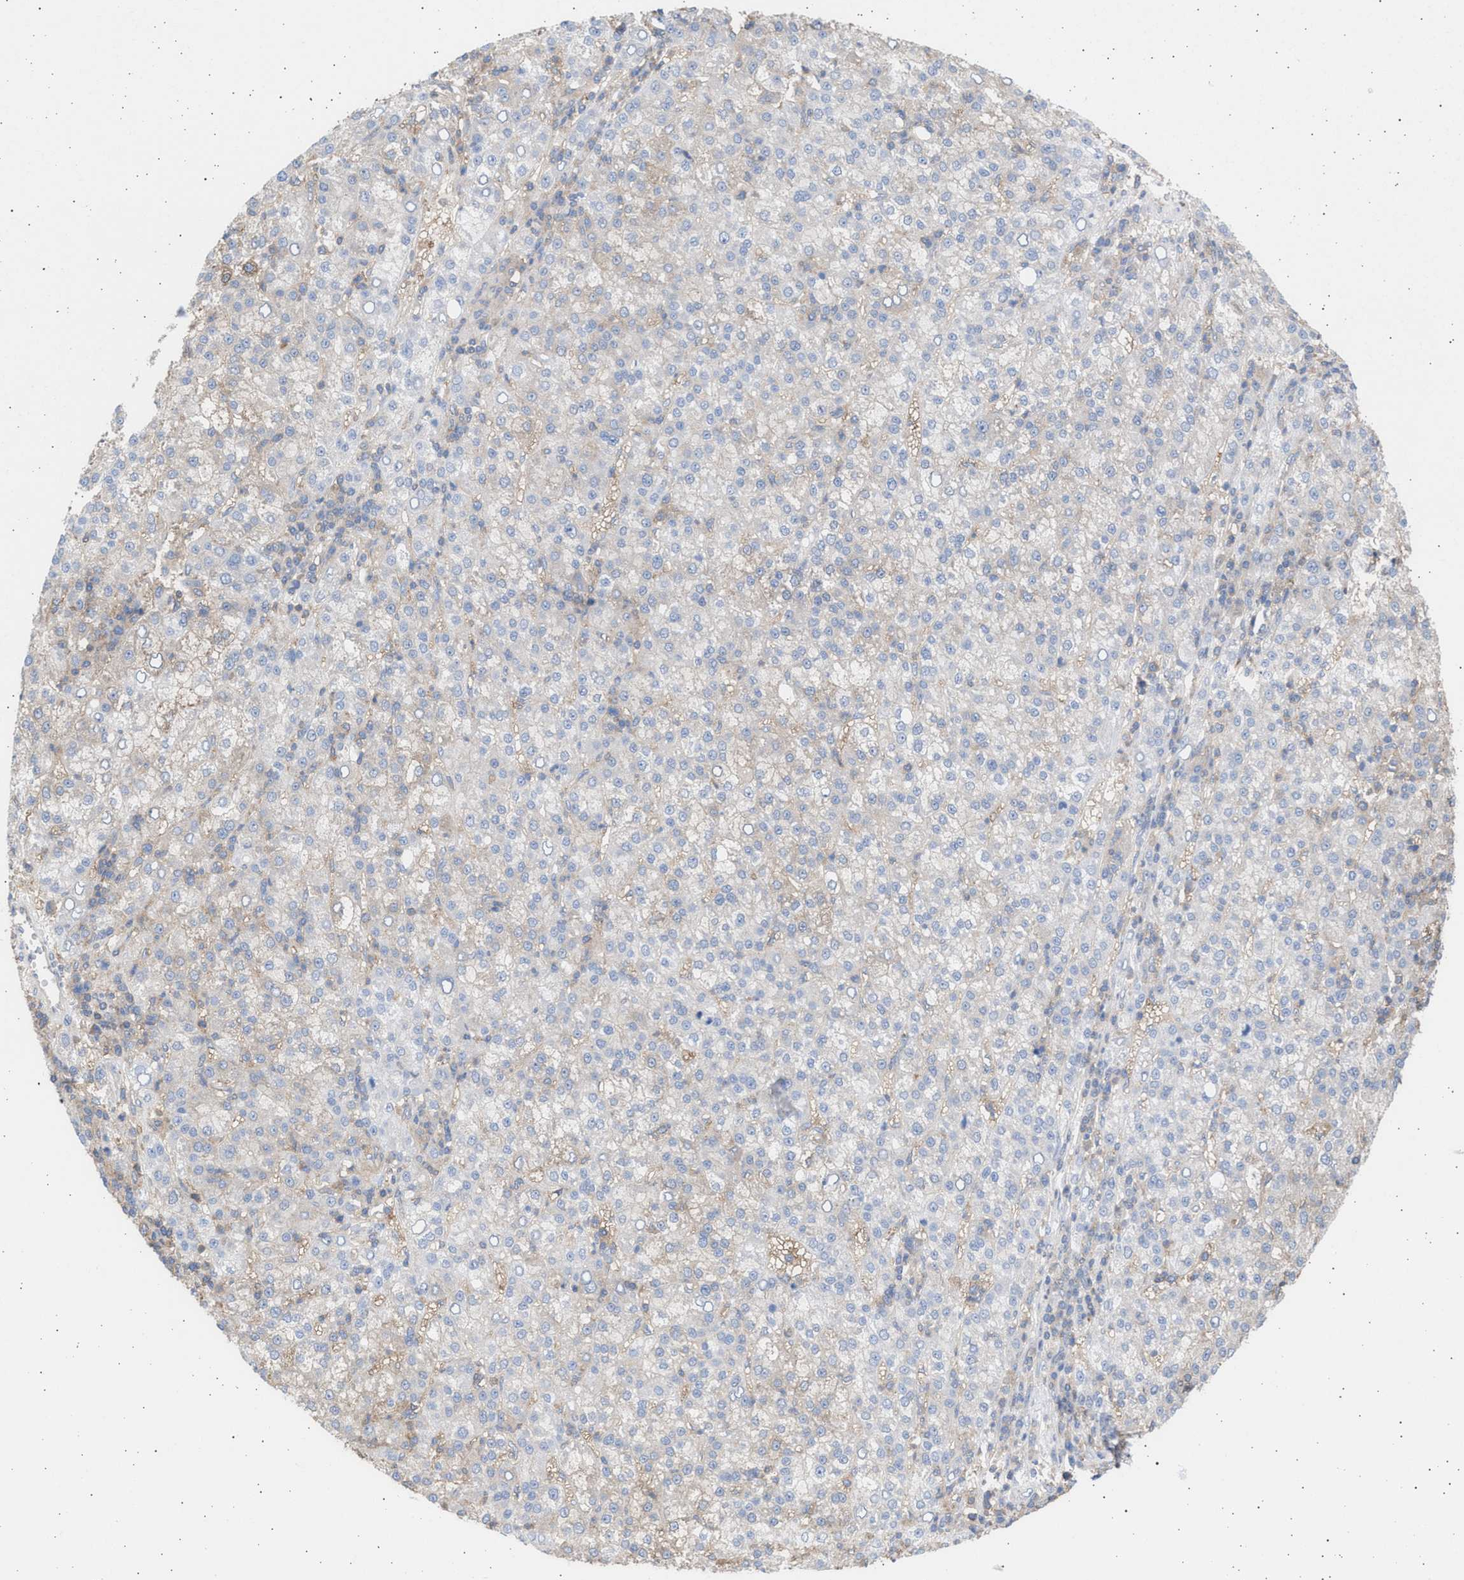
{"staining": {"intensity": "weak", "quantity": "<25%", "location": "cytoplasmic/membranous"}, "tissue": "liver cancer", "cell_type": "Tumor cells", "image_type": "cancer", "snomed": [{"axis": "morphology", "description": "Carcinoma, Hepatocellular, NOS"}, {"axis": "topography", "description": "Liver"}], "caption": "The immunohistochemistry image has no significant positivity in tumor cells of liver cancer (hepatocellular carcinoma) tissue.", "gene": "ALDOC", "patient": {"sex": "female", "age": 58}}